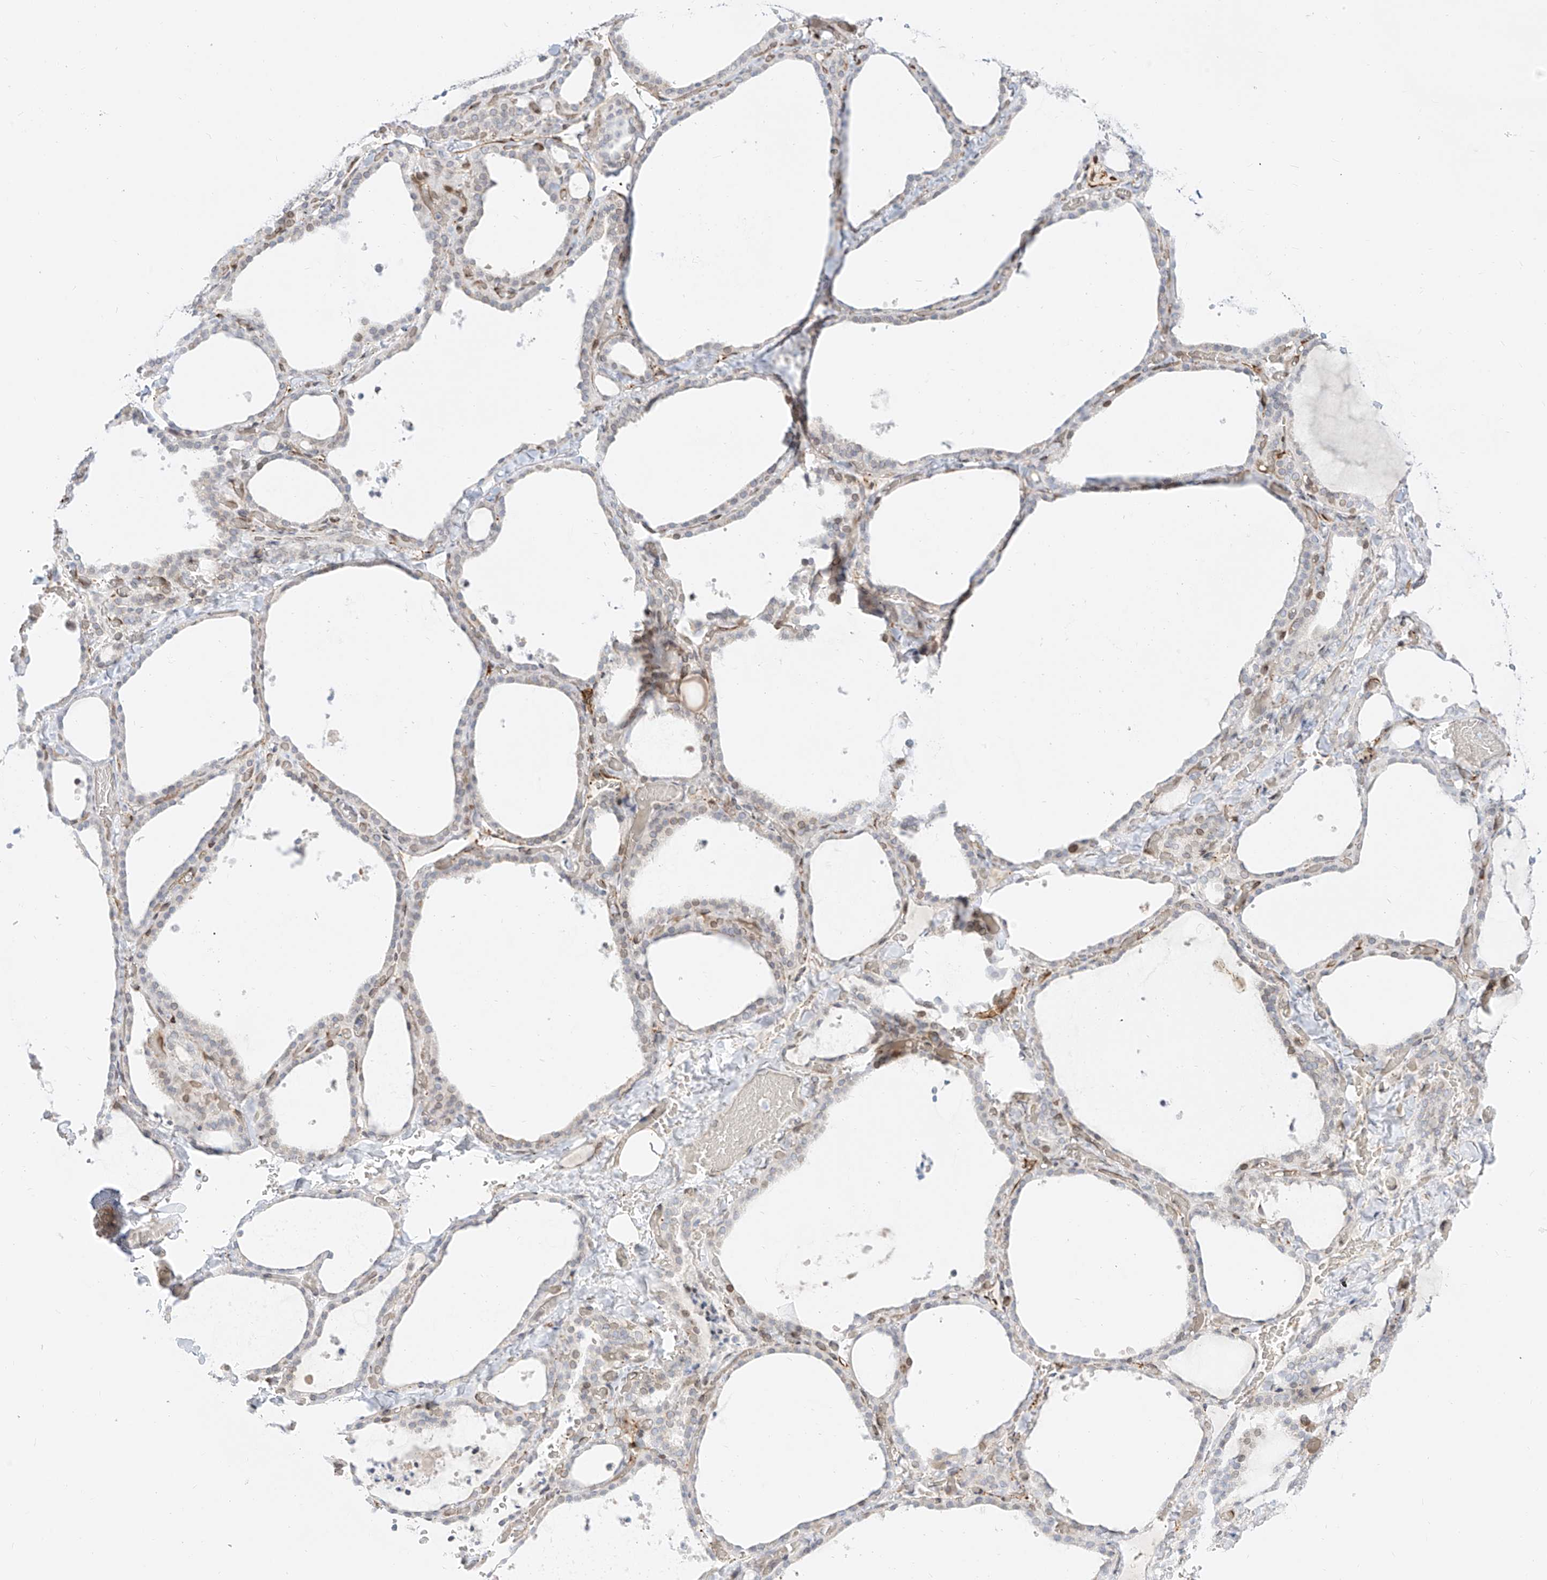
{"staining": {"intensity": "negative", "quantity": "none", "location": "none"}, "tissue": "thyroid gland", "cell_type": "Glandular cells", "image_type": "normal", "snomed": [{"axis": "morphology", "description": "Normal tissue, NOS"}, {"axis": "topography", "description": "Thyroid gland"}], "caption": "IHC micrograph of normal human thyroid gland stained for a protein (brown), which demonstrates no staining in glandular cells. (Stains: DAB (3,3'-diaminobenzidine) immunohistochemistry (IHC) with hematoxylin counter stain, Microscopy: brightfield microscopy at high magnification).", "gene": "NHSL1", "patient": {"sex": "female", "age": 22}}